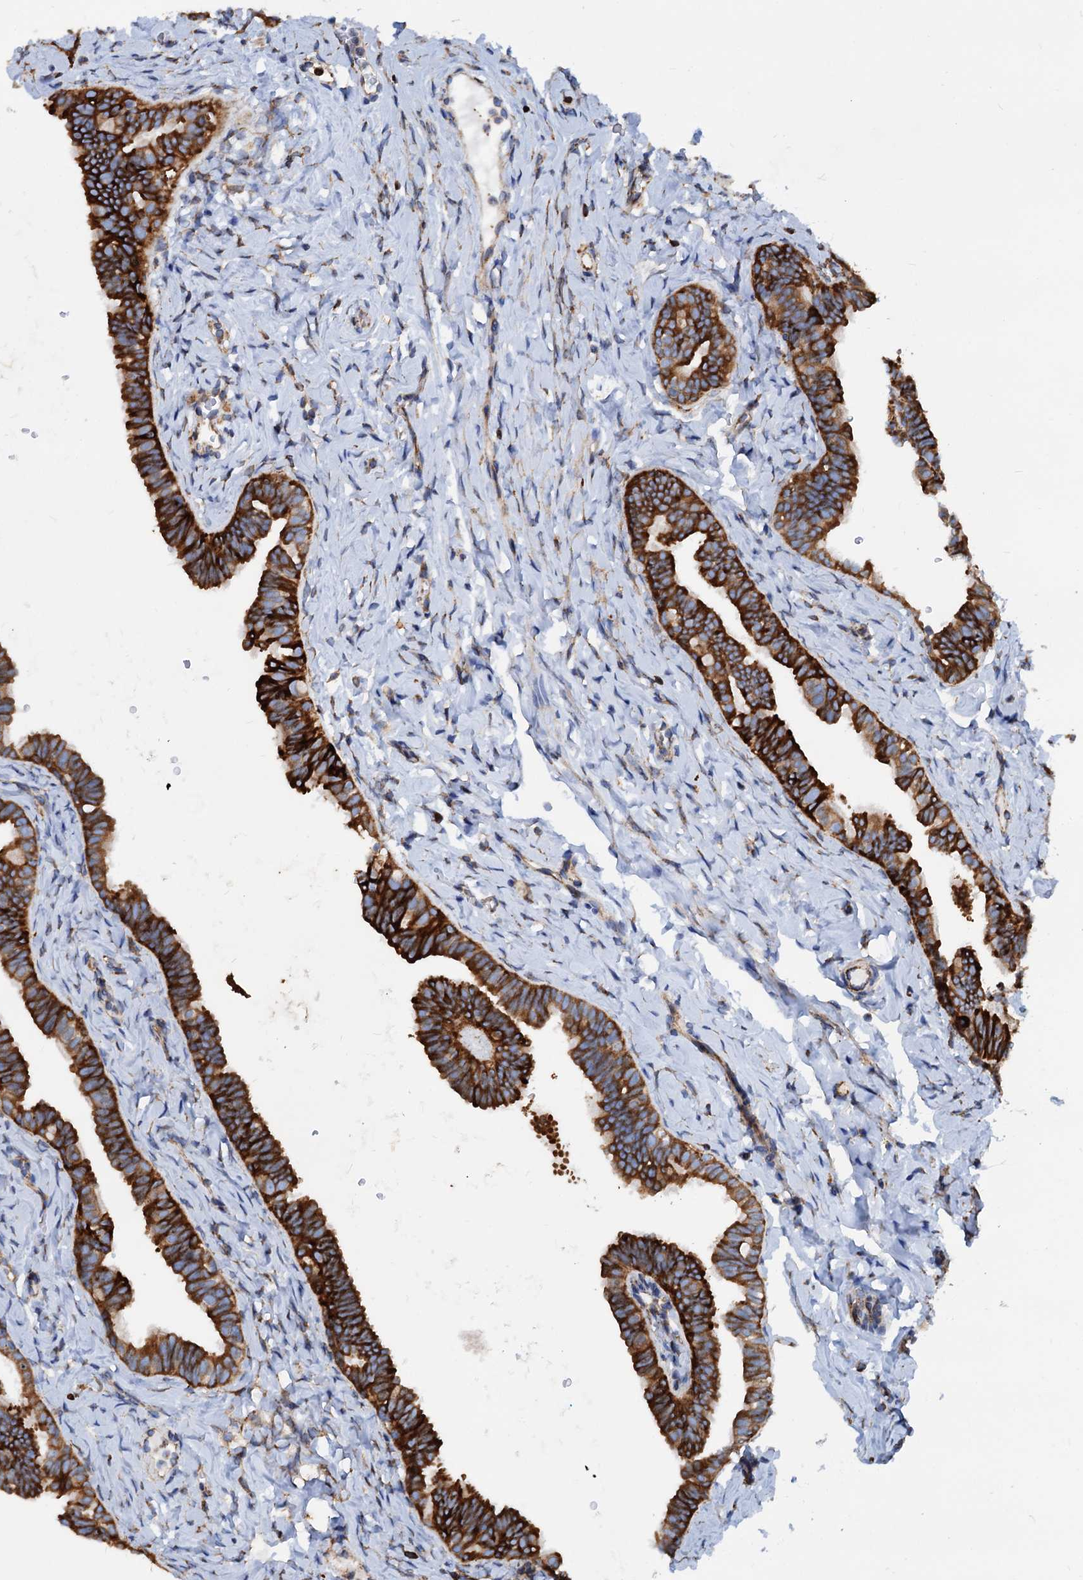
{"staining": {"intensity": "strong", "quantity": ">75%", "location": "cytoplasmic/membranous"}, "tissue": "fallopian tube", "cell_type": "Glandular cells", "image_type": "normal", "snomed": [{"axis": "morphology", "description": "Normal tissue, NOS"}, {"axis": "topography", "description": "Fallopian tube"}], "caption": "Strong cytoplasmic/membranous protein positivity is identified in approximately >75% of glandular cells in fallopian tube. (Brightfield microscopy of DAB IHC at high magnification).", "gene": "HSPA5", "patient": {"sex": "female", "age": 65}}